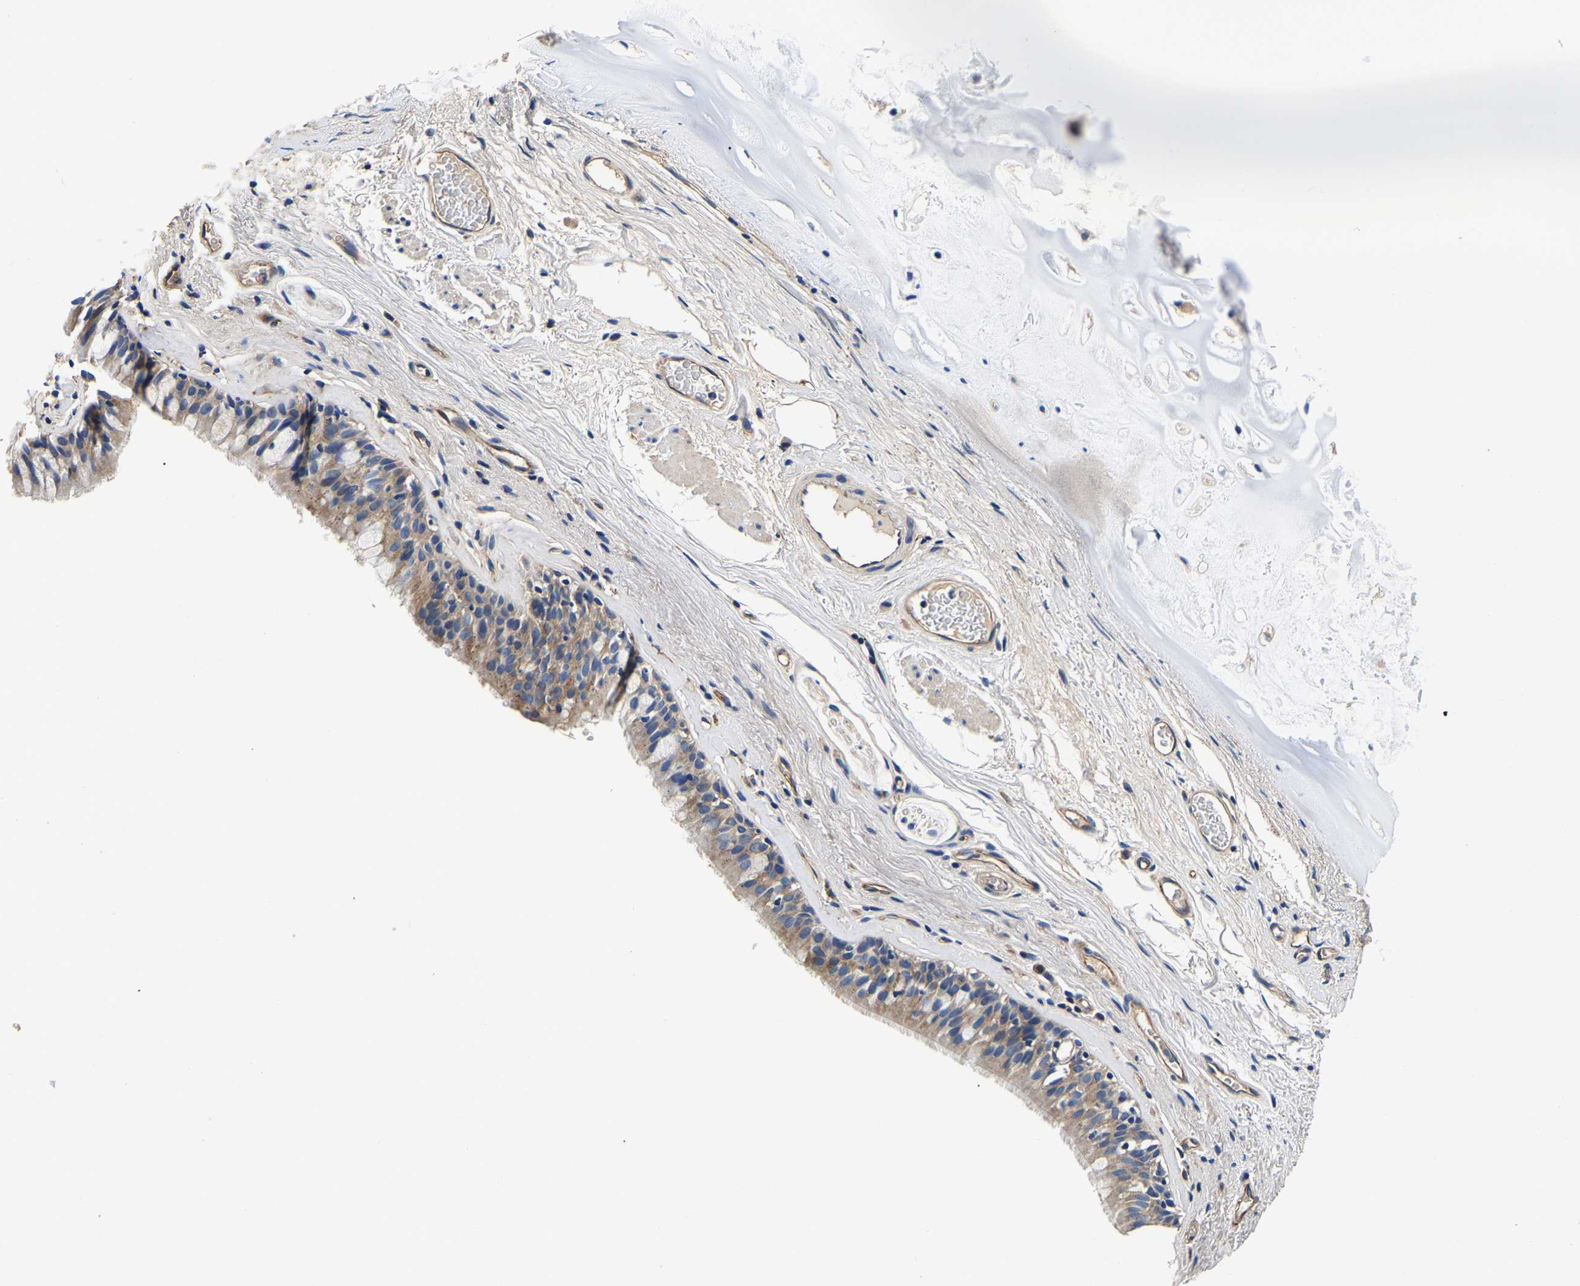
{"staining": {"intensity": "weak", "quantity": ">75%", "location": "cytoplasmic/membranous"}, "tissue": "bronchus", "cell_type": "Respiratory epithelial cells", "image_type": "normal", "snomed": [{"axis": "morphology", "description": "Normal tissue, NOS"}, {"axis": "topography", "description": "Cartilage tissue"}, {"axis": "topography", "description": "Bronchus"}], "caption": "There is low levels of weak cytoplasmic/membranous positivity in respiratory epithelial cells of normal bronchus, as demonstrated by immunohistochemical staining (brown color).", "gene": "SH3GLB1", "patient": {"sex": "female", "age": 53}}